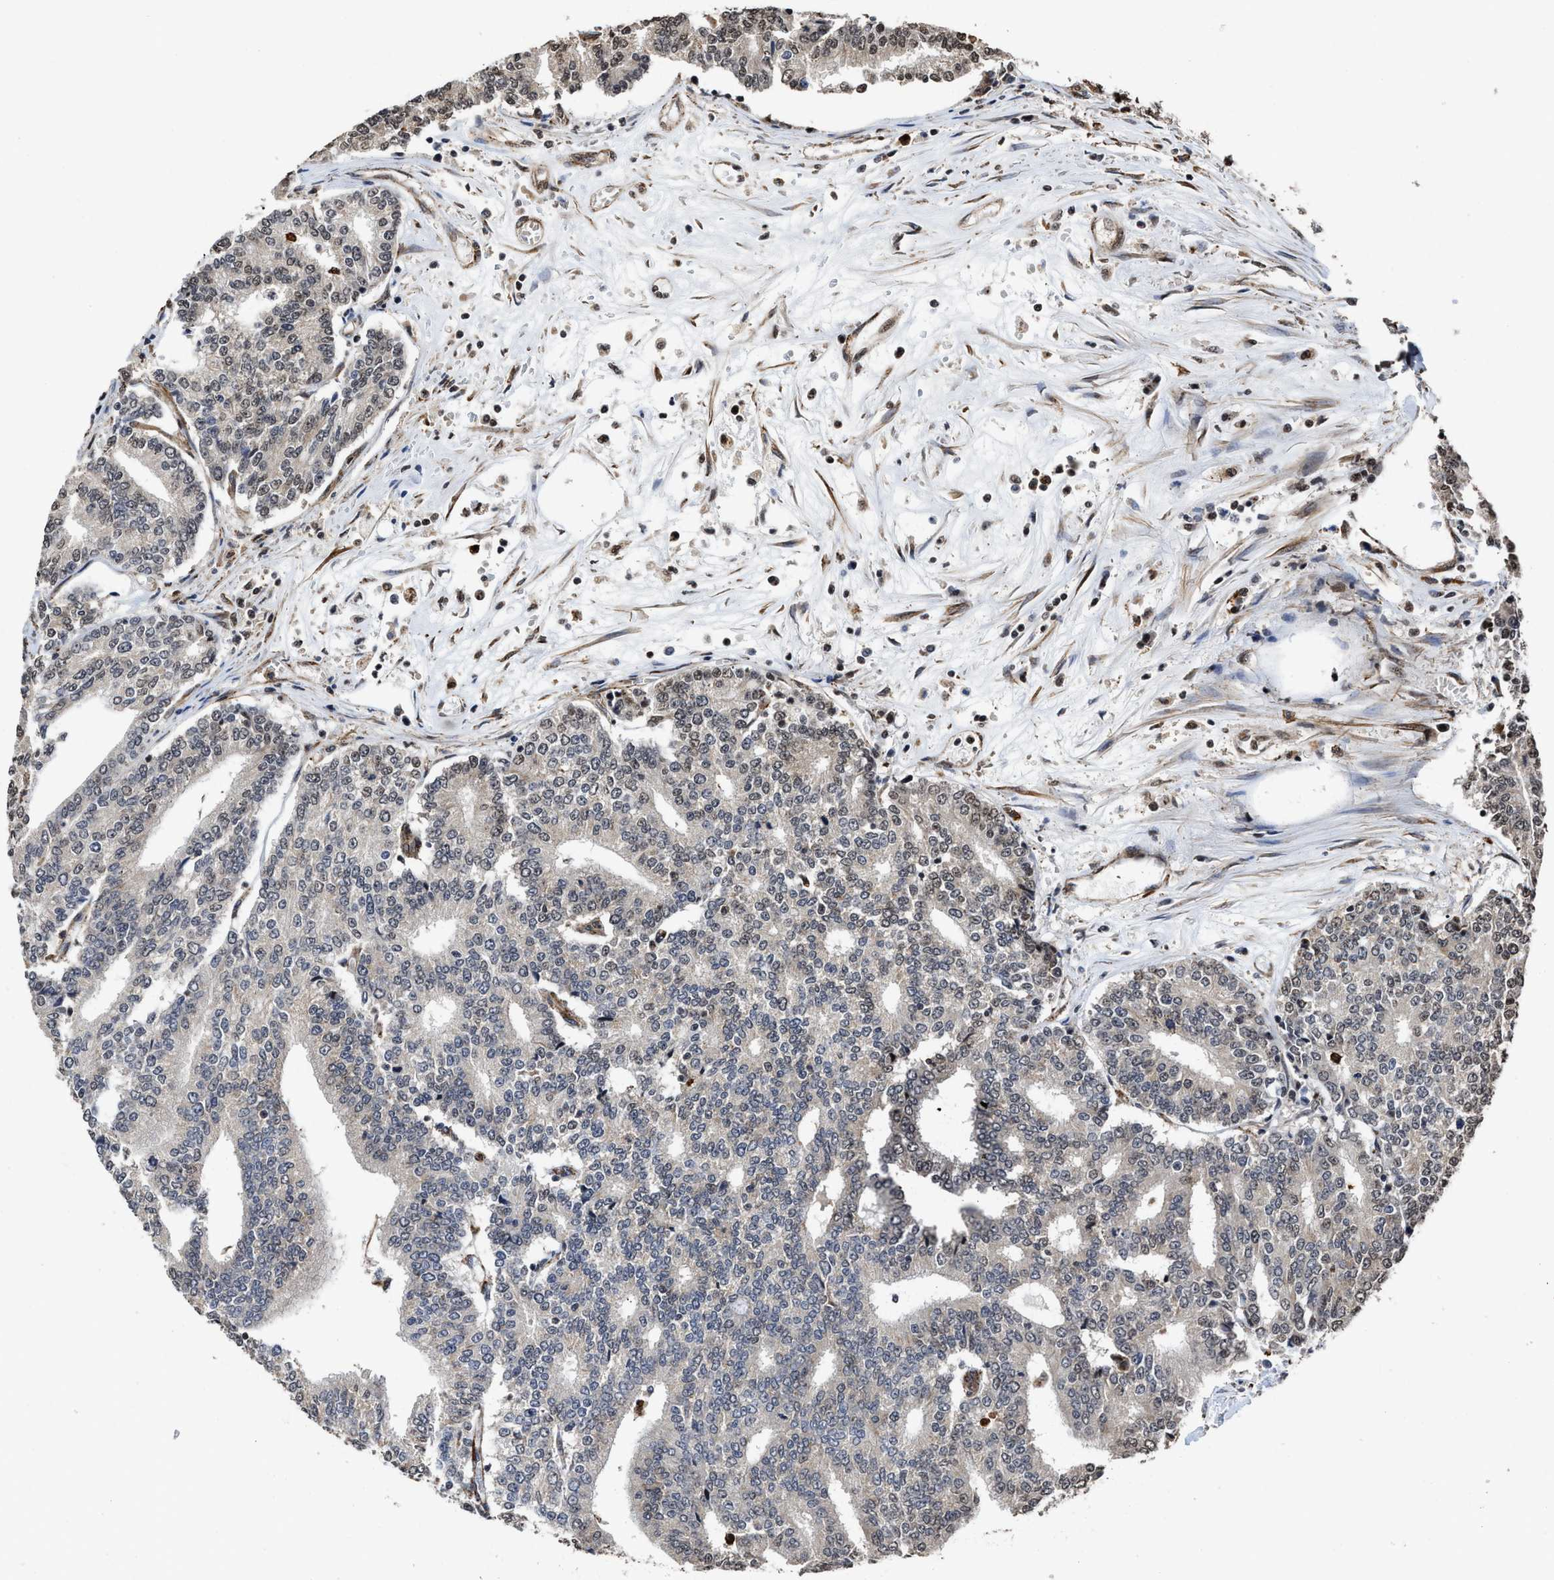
{"staining": {"intensity": "weak", "quantity": "<25%", "location": "cytoplasmic/membranous"}, "tissue": "prostate cancer", "cell_type": "Tumor cells", "image_type": "cancer", "snomed": [{"axis": "morphology", "description": "Normal tissue, NOS"}, {"axis": "morphology", "description": "Adenocarcinoma, High grade"}, {"axis": "topography", "description": "Prostate"}, {"axis": "topography", "description": "Seminal veicle"}], "caption": "An image of human prostate cancer is negative for staining in tumor cells.", "gene": "SEPTIN2", "patient": {"sex": "male", "age": 55}}